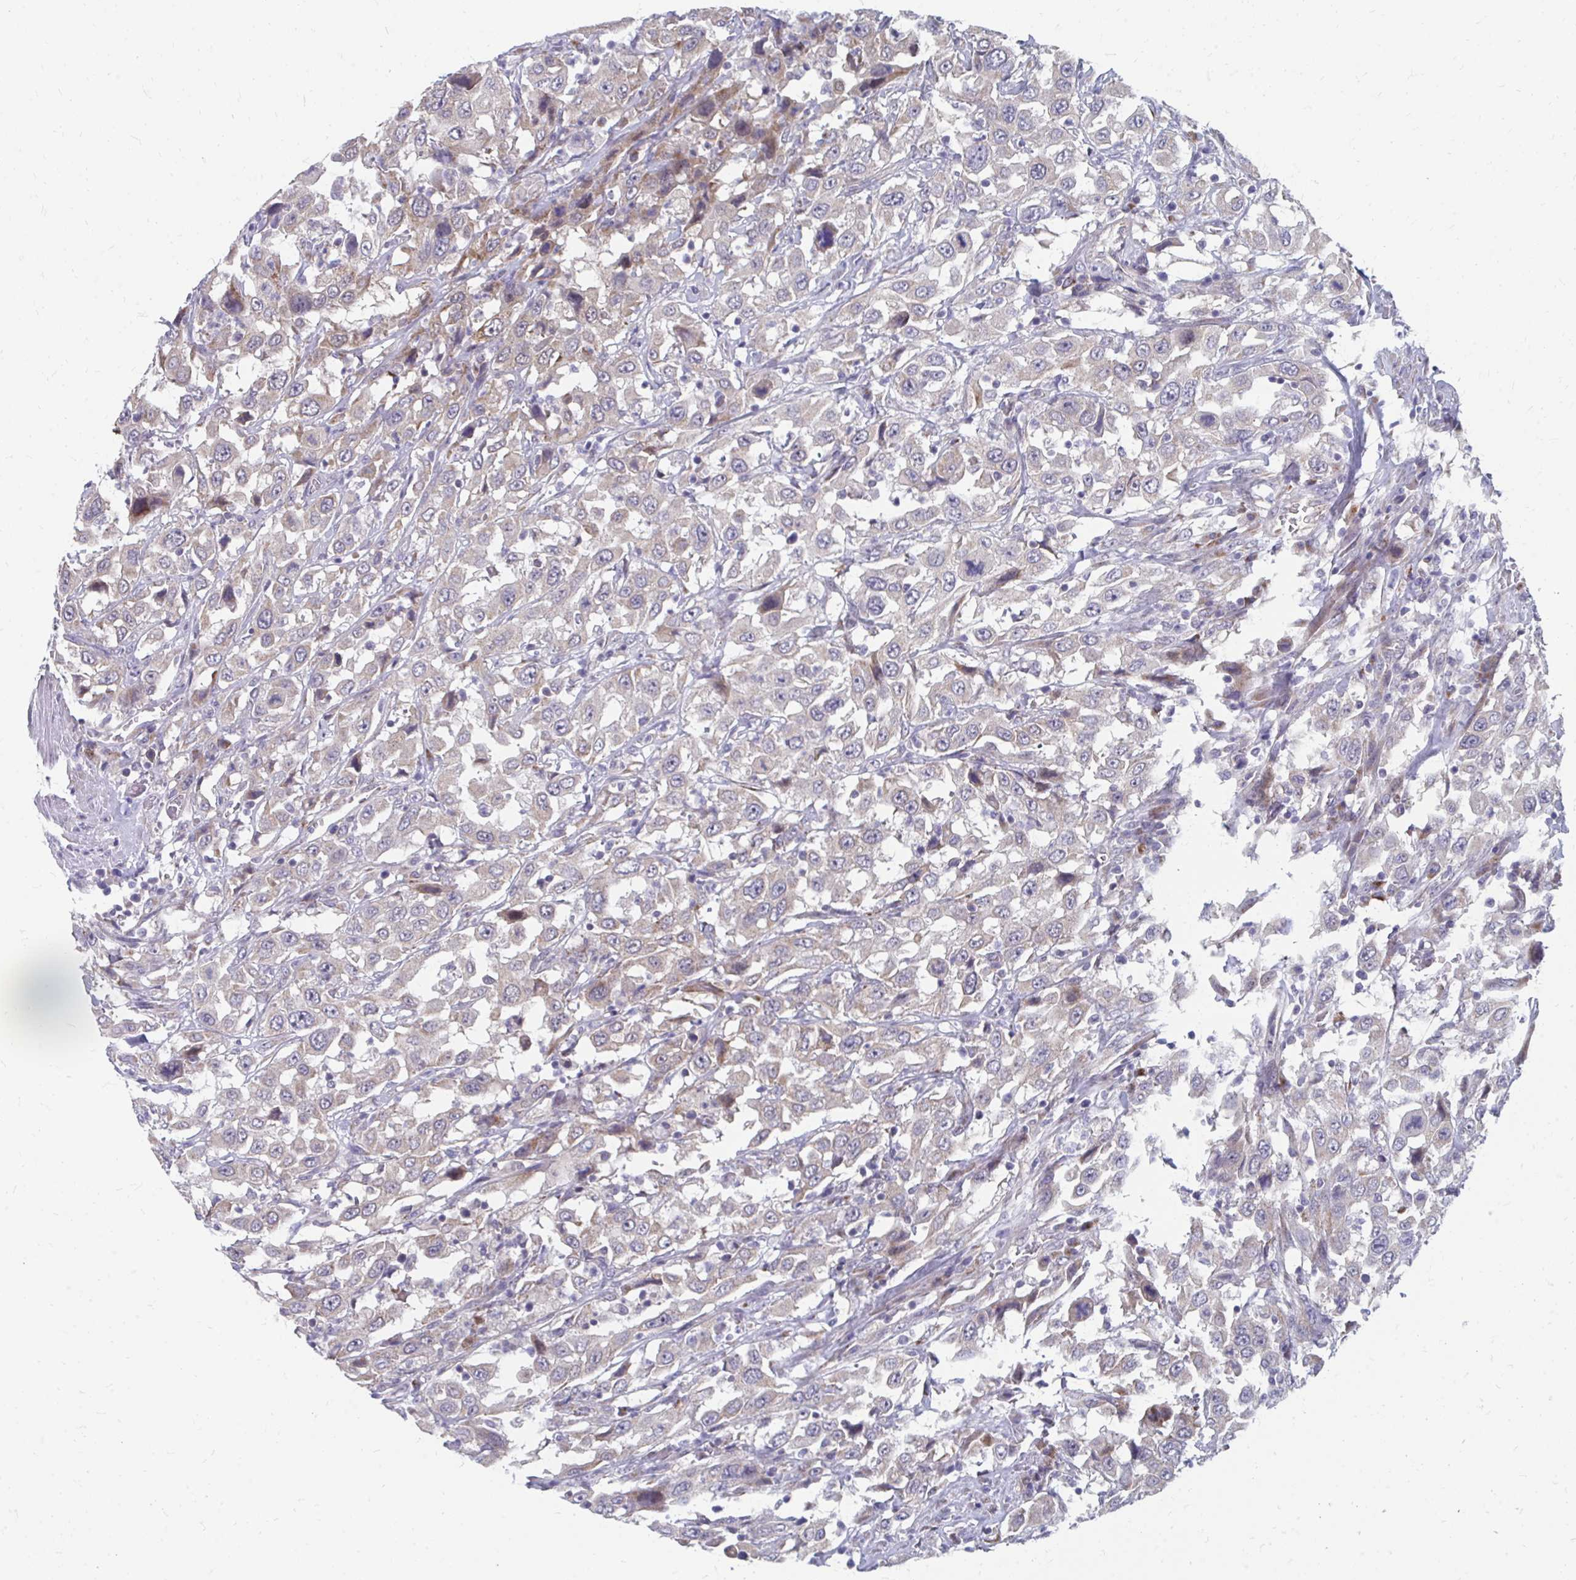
{"staining": {"intensity": "negative", "quantity": "none", "location": "none"}, "tissue": "urothelial cancer", "cell_type": "Tumor cells", "image_type": "cancer", "snomed": [{"axis": "morphology", "description": "Urothelial carcinoma, High grade"}, {"axis": "topography", "description": "Urinary bladder"}], "caption": "The photomicrograph exhibits no significant positivity in tumor cells of urothelial cancer.", "gene": "PABIR3", "patient": {"sex": "male", "age": 61}}